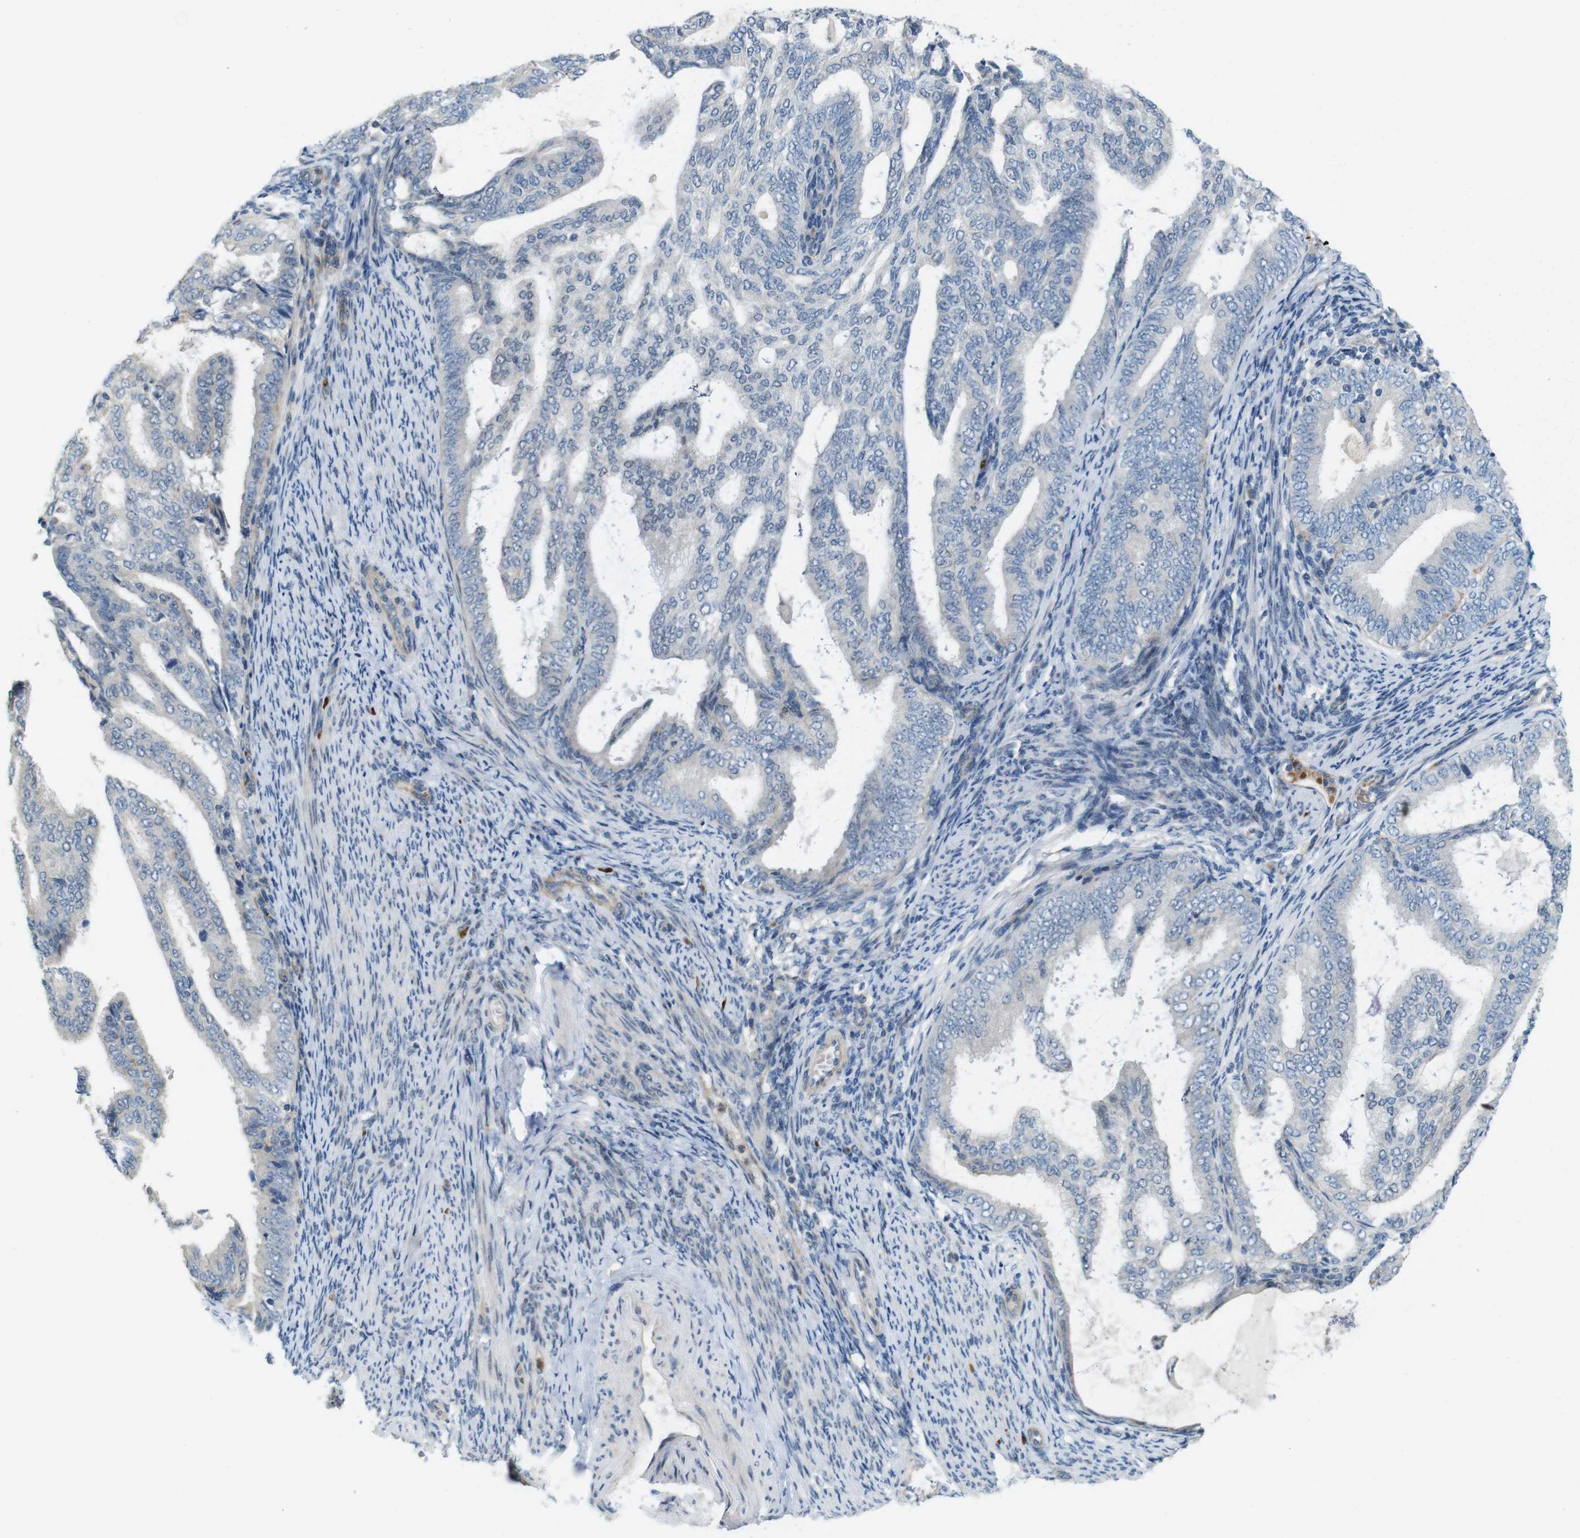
{"staining": {"intensity": "negative", "quantity": "none", "location": "none"}, "tissue": "endometrial cancer", "cell_type": "Tumor cells", "image_type": "cancer", "snomed": [{"axis": "morphology", "description": "Adenocarcinoma, NOS"}, {"axis": "topography", "description": "Endometrium"}], "caption": "Immunohistochemistry (IHC) photomicrograph of endometrial cancer stained for a protein (brown), which displays no positivity in tumor cells.", "gene": "SKI", "patient": {"sex": "female", "age": 58}}